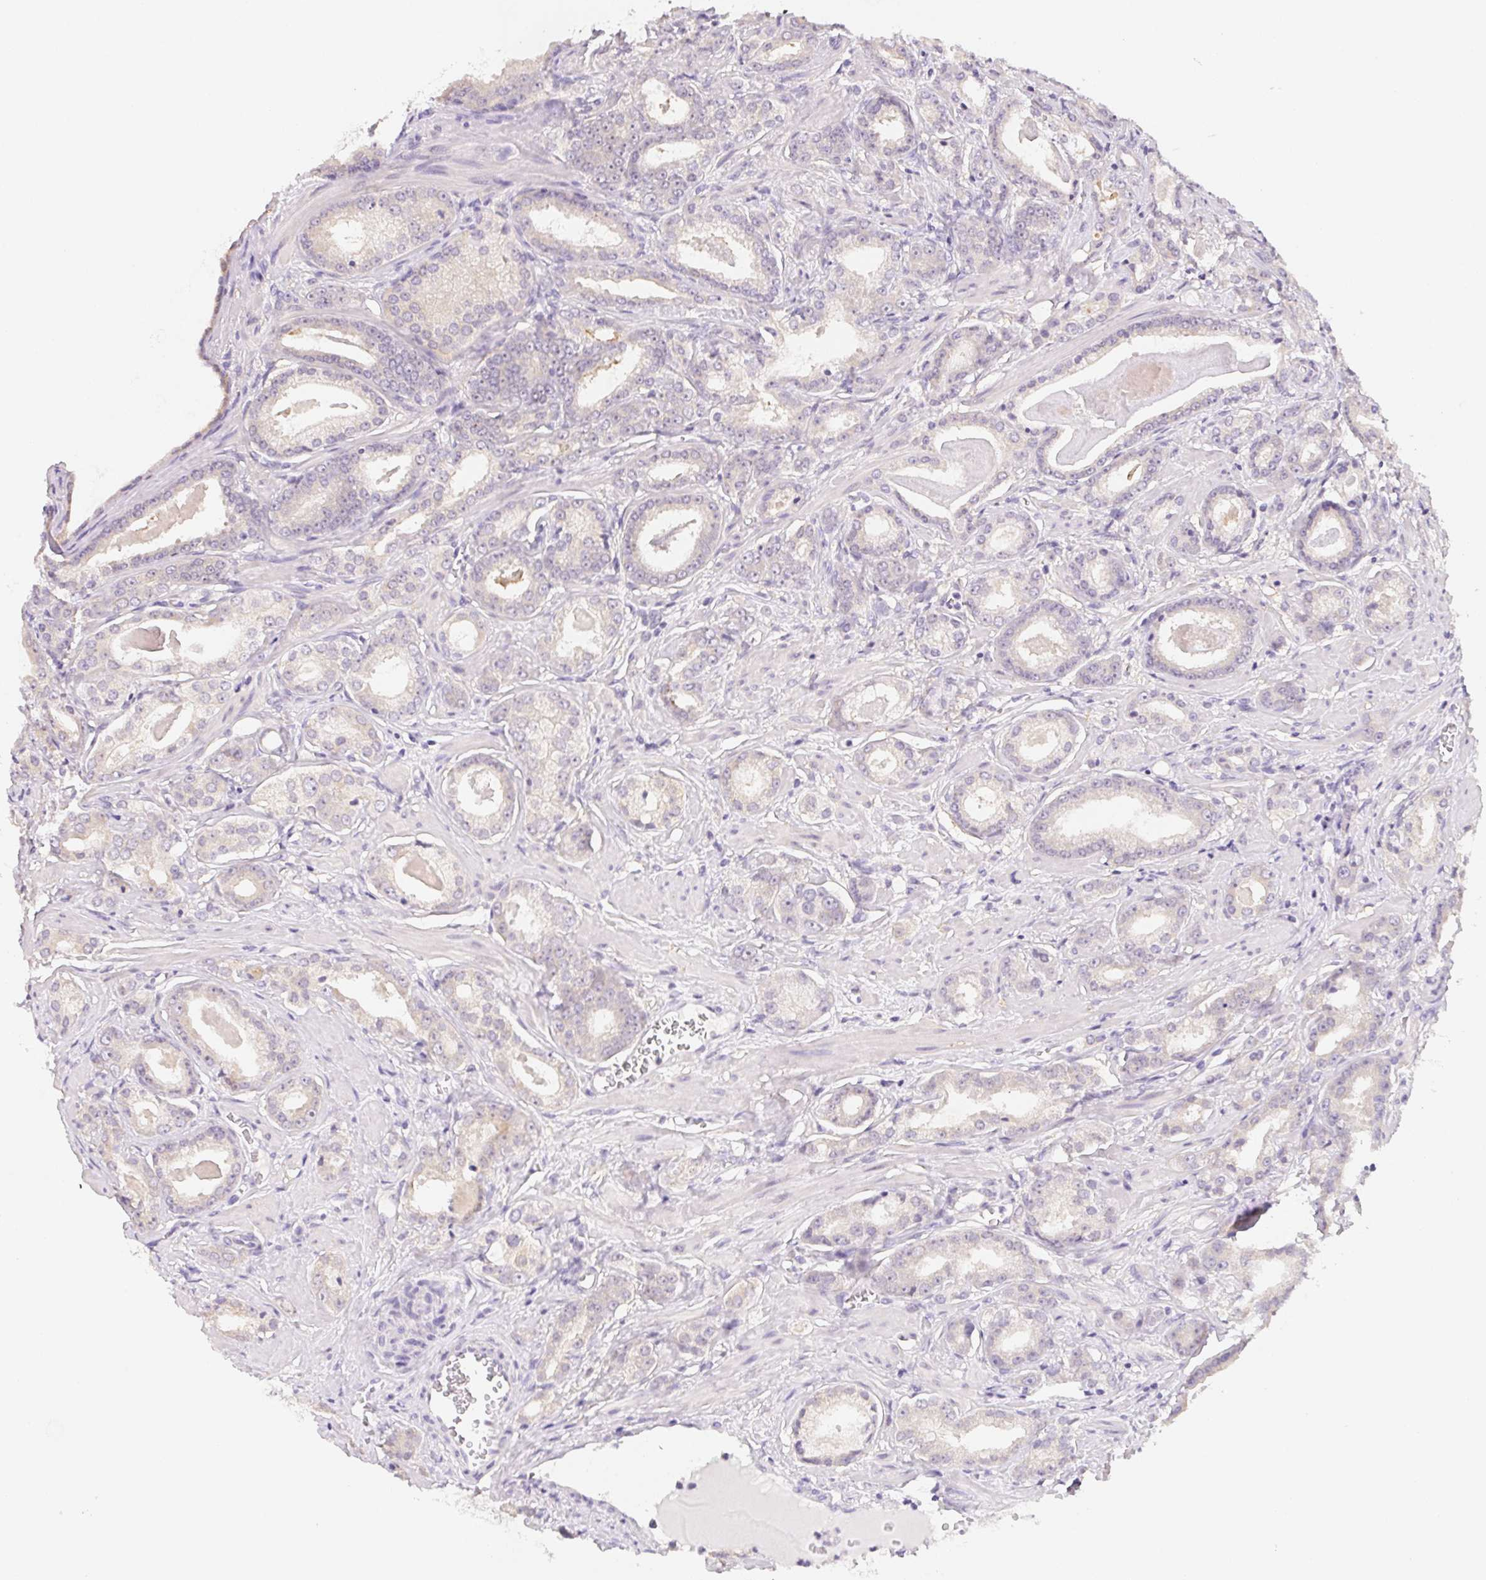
{"staining": {"intensity": "weak", "quantity": "<25%", "location": "cytoplasmic/membranous"}, "tissue": "prostate cancer", "cell_type": "Tumor cells", "image_type": "cancer", "snomed": [{"axis": "morphology", "description": "Adenocarcinoma, NOS"}, {"axis": "morphology", "description": "Adenocarcinoma, Low grade"}, {"axis": "topography", "description": "Prostate"}], "caption": "A micrograph of human prostate adenocarcinoma (low-grade) is negative for staining in tumor cells.", "gene": "ZBBX", "patient": {"sex": "male", "age": 64}}